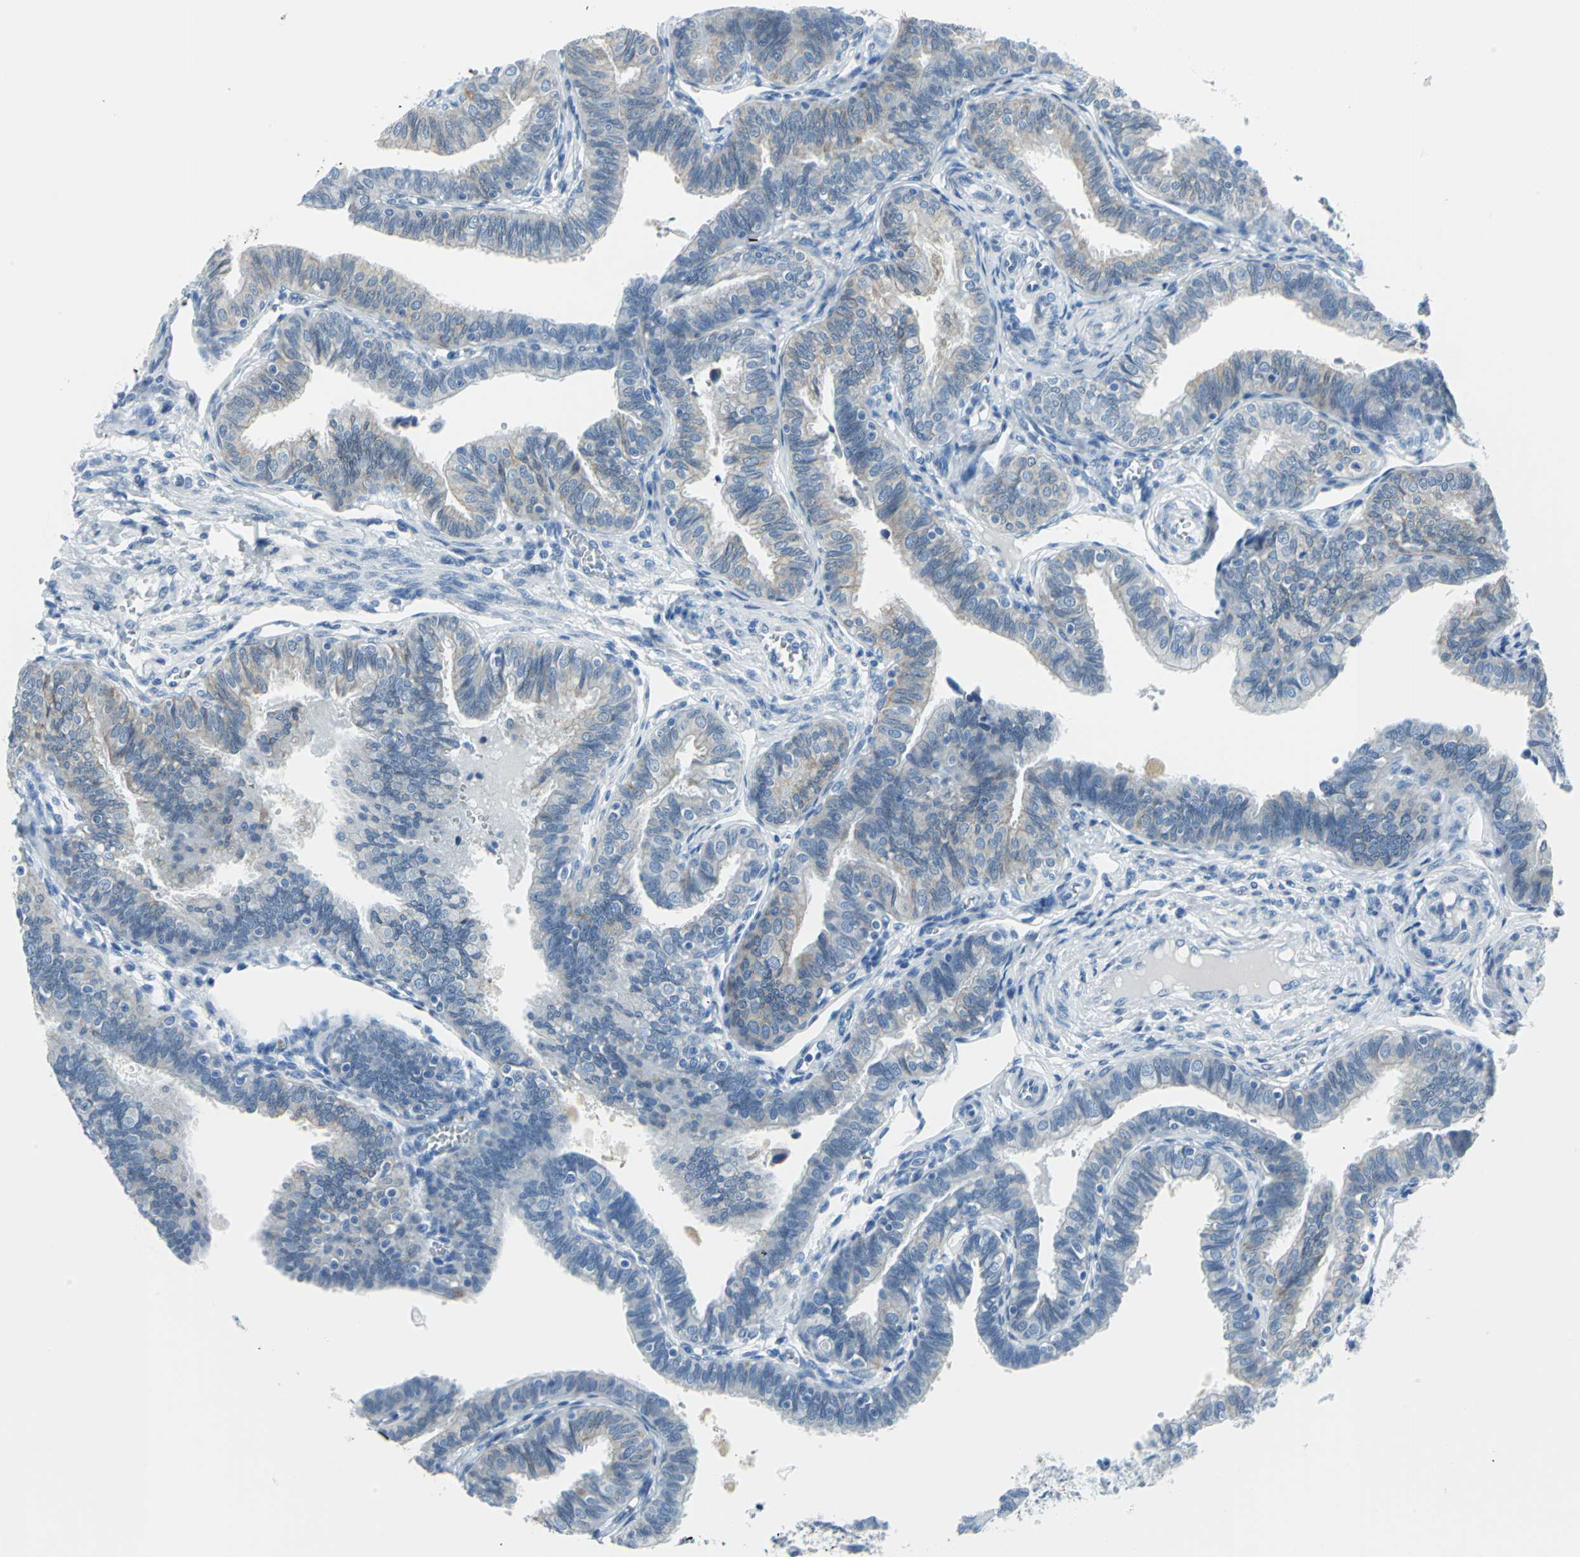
{"staining": {"intensity": "weak", "quantity": "25%-75%", "location": "cytoplasmic/membranous"}, "tissue": "fallopian tube", "cell_type": "Glandular cells", "image_type": "normal", "snomed": [{"axis": "morphology", "description": "Normal tissue, NOS"}, {"axis": "topography", "description": "Fallopian tube"}], "caption": "Brown immunohistochemical staining in unremarkable fallopian tube exhibits weak cytoplasmic/membranous expression in approximately 25%-75% of glandular cells.", "gene": "CYB5A", "patient": {"sex": "female", "age": 46}}